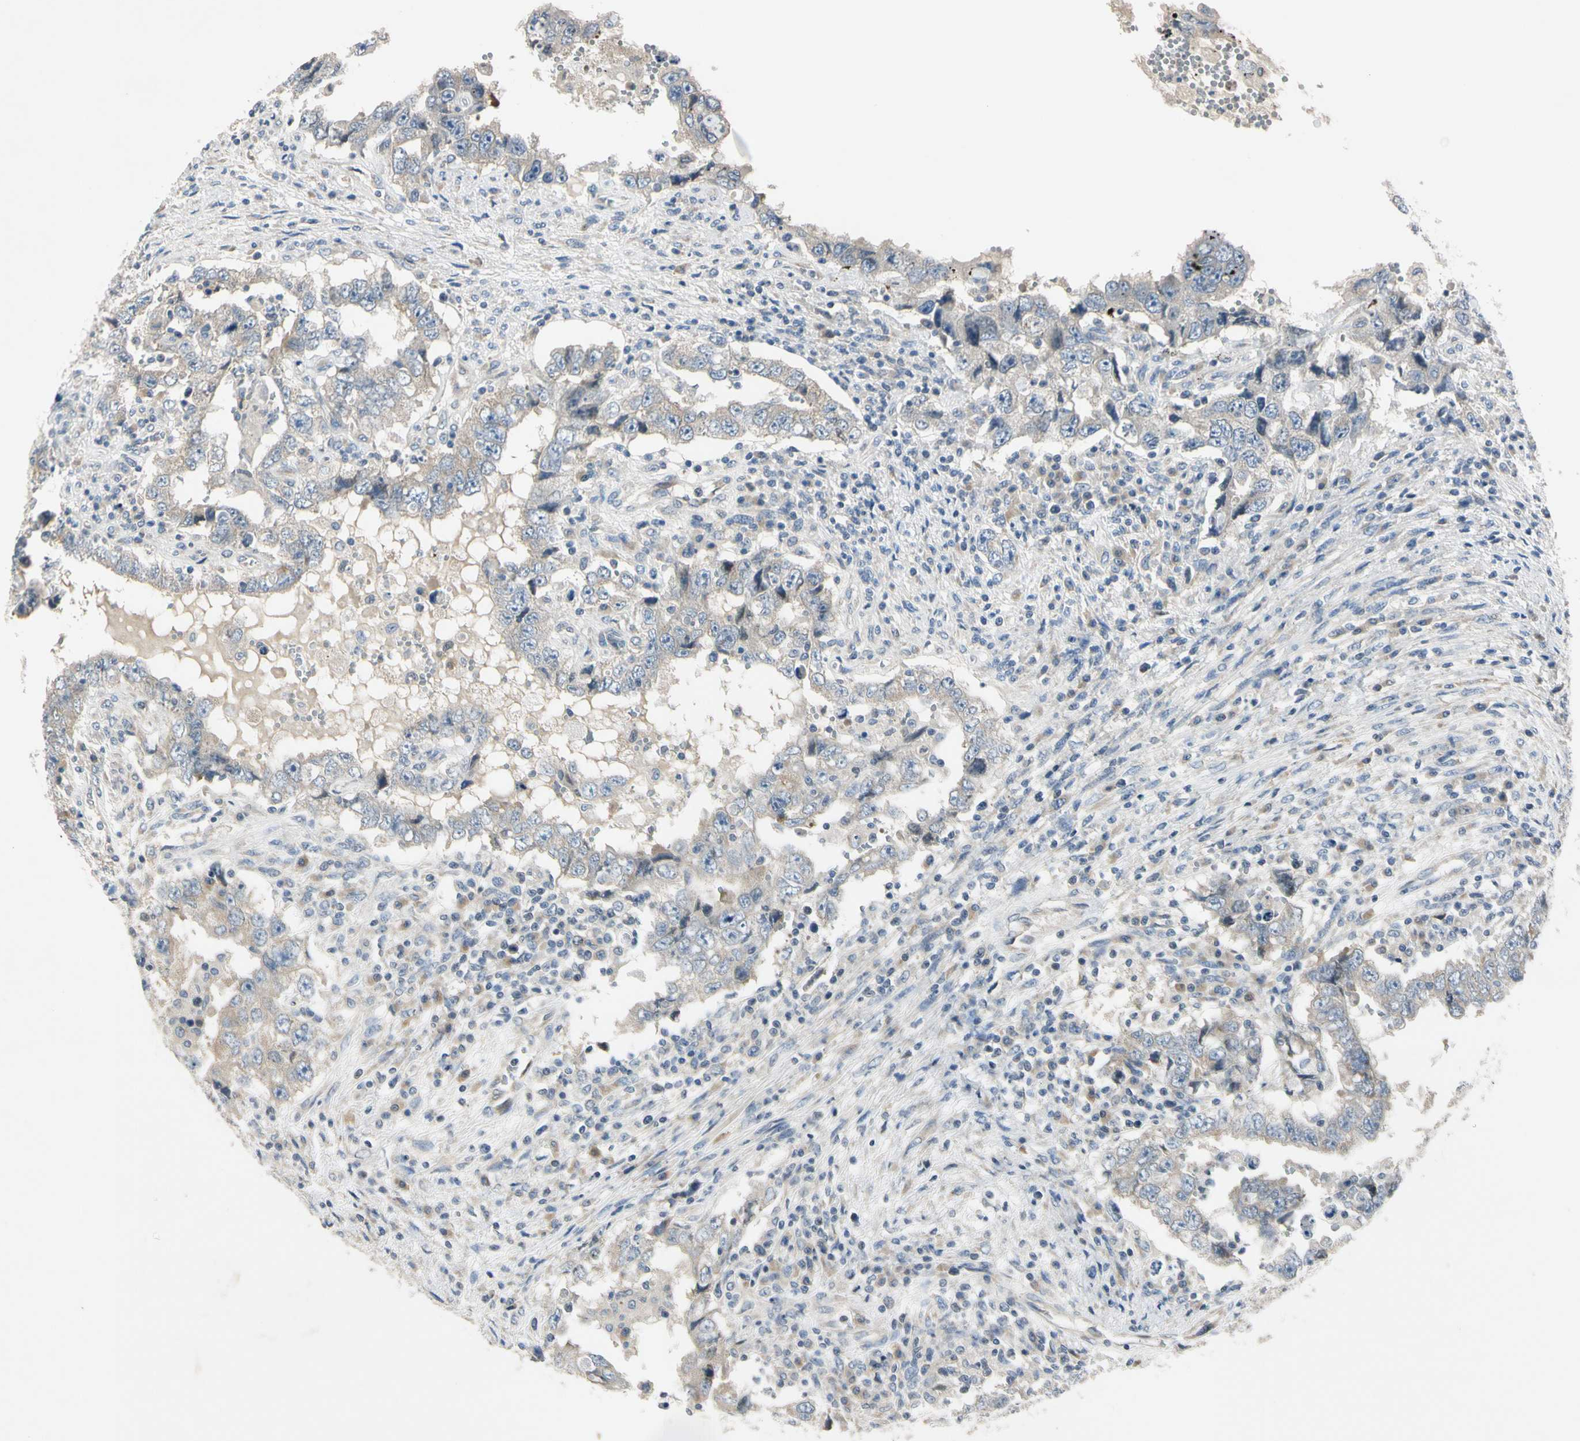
{"staining": {"intensity": "weak", "quantity": "<25%", "location": "cytoplasmic/membranous"}, "tissue": "testis cancer", "cell_type": "Tumor cells", "image_type": "cancer", "snomed": [{"axis": "morphology", "description": "Carcinoma, Embryonal, NOS"}, {"axis": "topography", "description": "Testis"}], "caption": "Testis embryonal carcinoma stained for a protein using immunohistochemistry reveals no positivity tumor cells.", "gene": "RPS6KB2", "patient": {"sex": "male", "age": 26}}